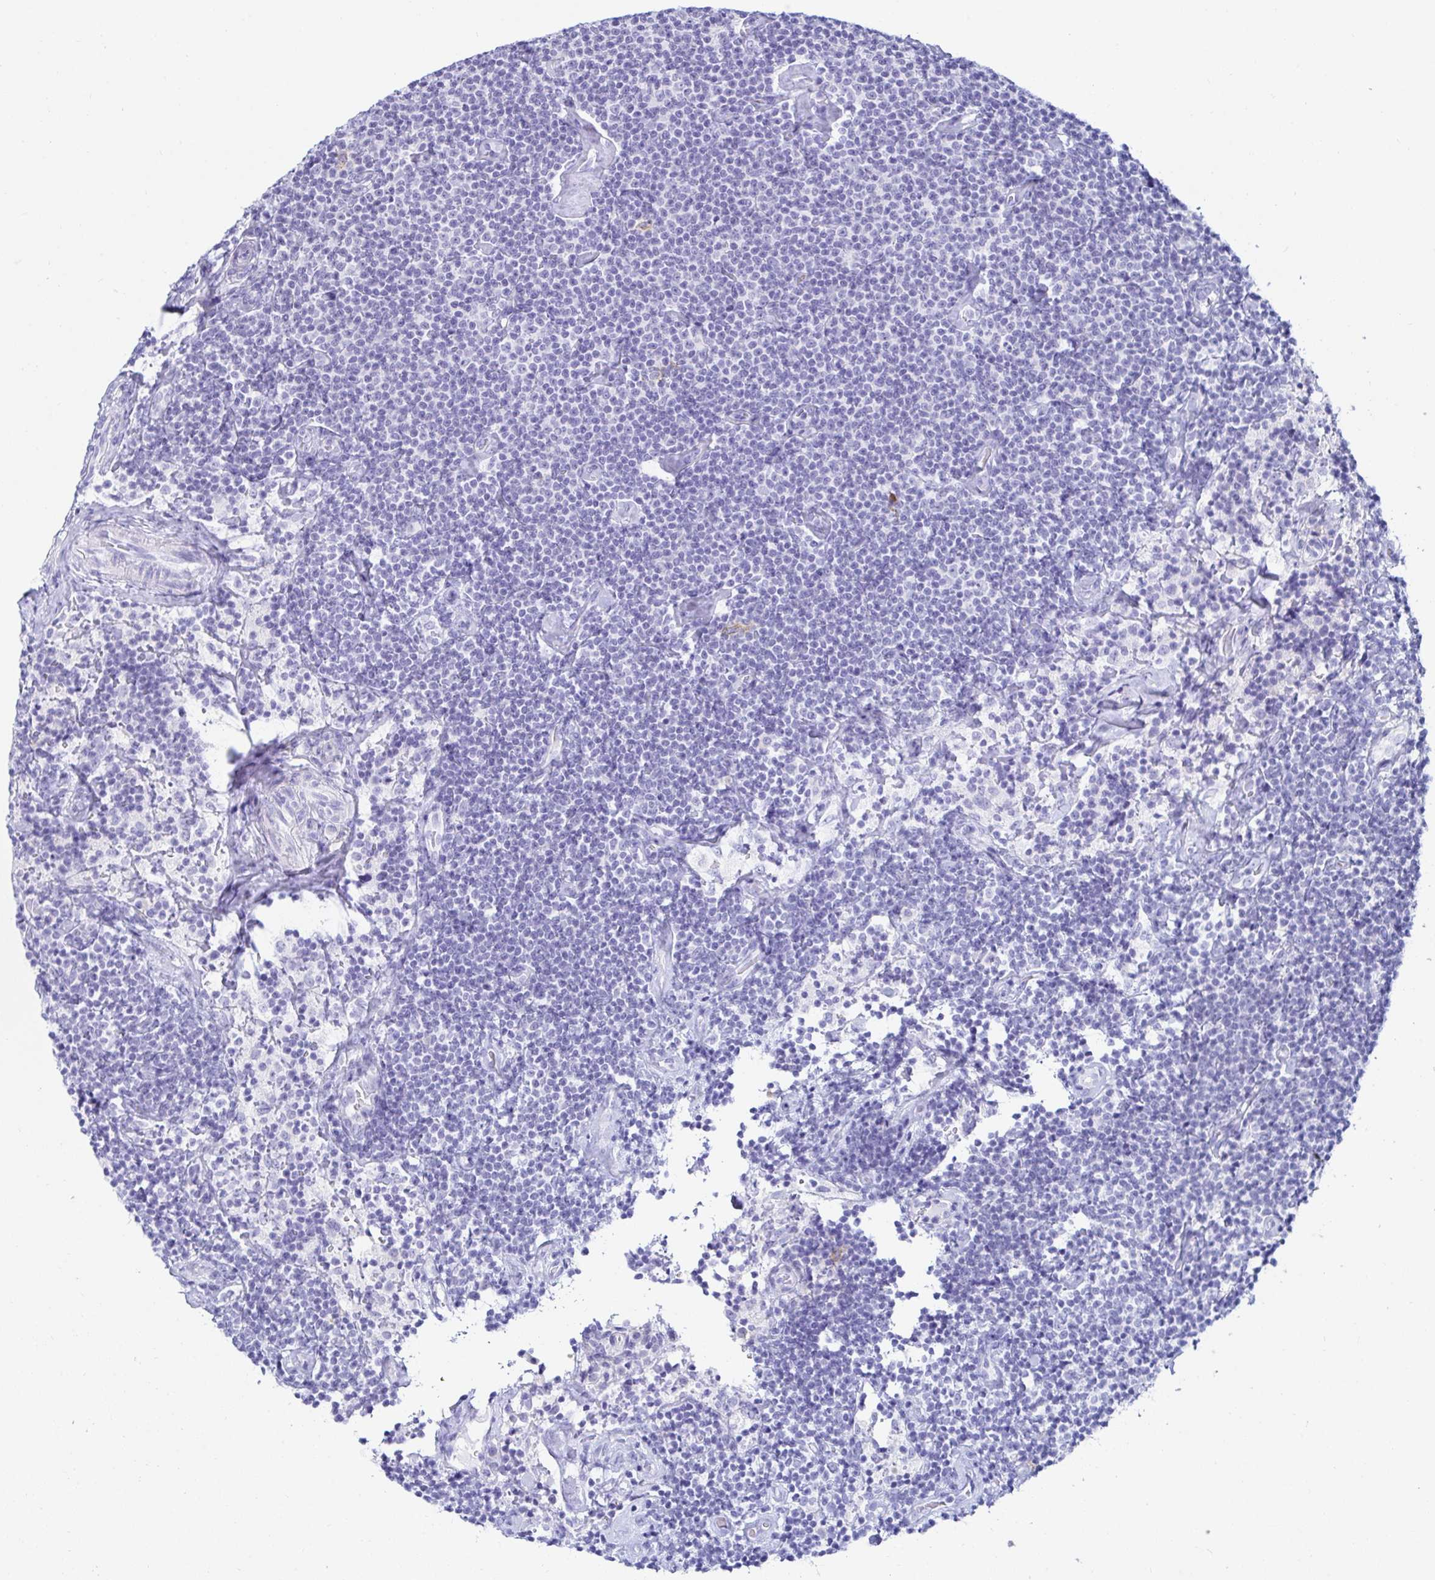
{"staining": {"intensity": "negative", "quantity": "none", "location": "none"}, "tissue": "lymphoma", "cell_type": "Tumor cells", "image_type": "cancer", "snomed": [{"axis": "morphology", "description": "Malignant lymphoma, non-Hodgkin's type, Low grade"}, {"axis": "topography", "description": "Lymph node"}], "caption": "Immunohistochemistry image of neoplastic tissue: lymphoma stained with DAB reveals no significant protein expression in tumor cells. (DAB (3,3'-diaminobenzidine) immunohistochemistry with hematoxylin counter stain).", "gene": "C4orf17", "patient": {"sex": "male", "age": 81}}